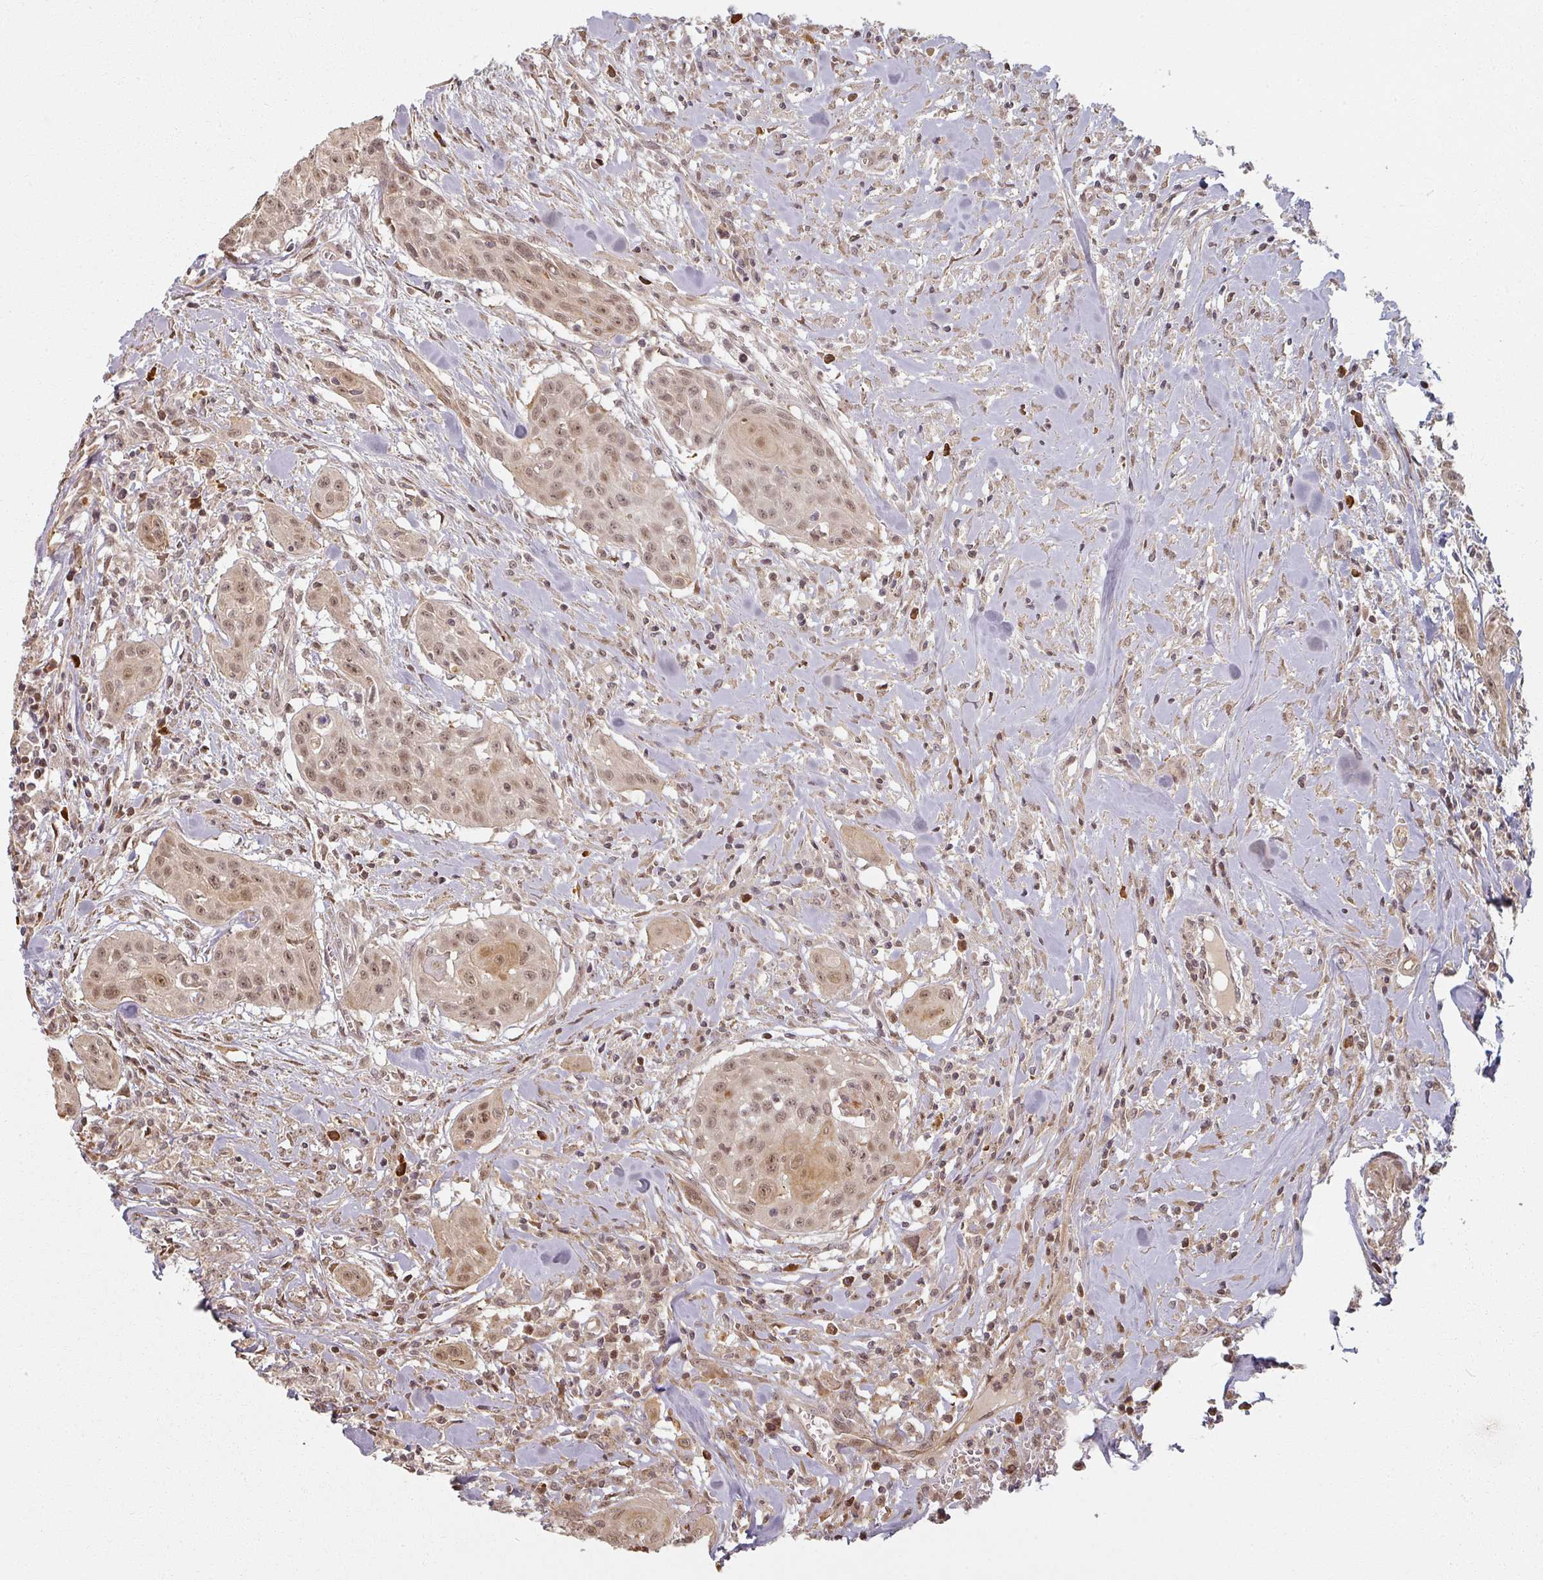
{"staining": {"intensity": "moderate", "quantity": ">75%", "location": "cytoplasmic/membranous,nuclear"}, "tissue": "head and neck cancer", "cell_type": "Tumor cells", "image_type": "cancer", "snomed": [{"axis": "morphology", "description": "Squamous cell carcinoma, NOS"}, {"axis": "topography", "description": "Lymph node"}, {"axis": "topography", "description": "Salivary gland"}, {"axis": "topography", "description": "Head-Neck"}], "caption": "This is a histology image of immunohistochemistry (IHC) staining of squamous cell carcinoma (head and neck), which shows moderate staining in the cytoplasmic/membranous and nuclear of tumor cells.", "gene": "MED19", "patient": {"sex": "female", "age": 74}}